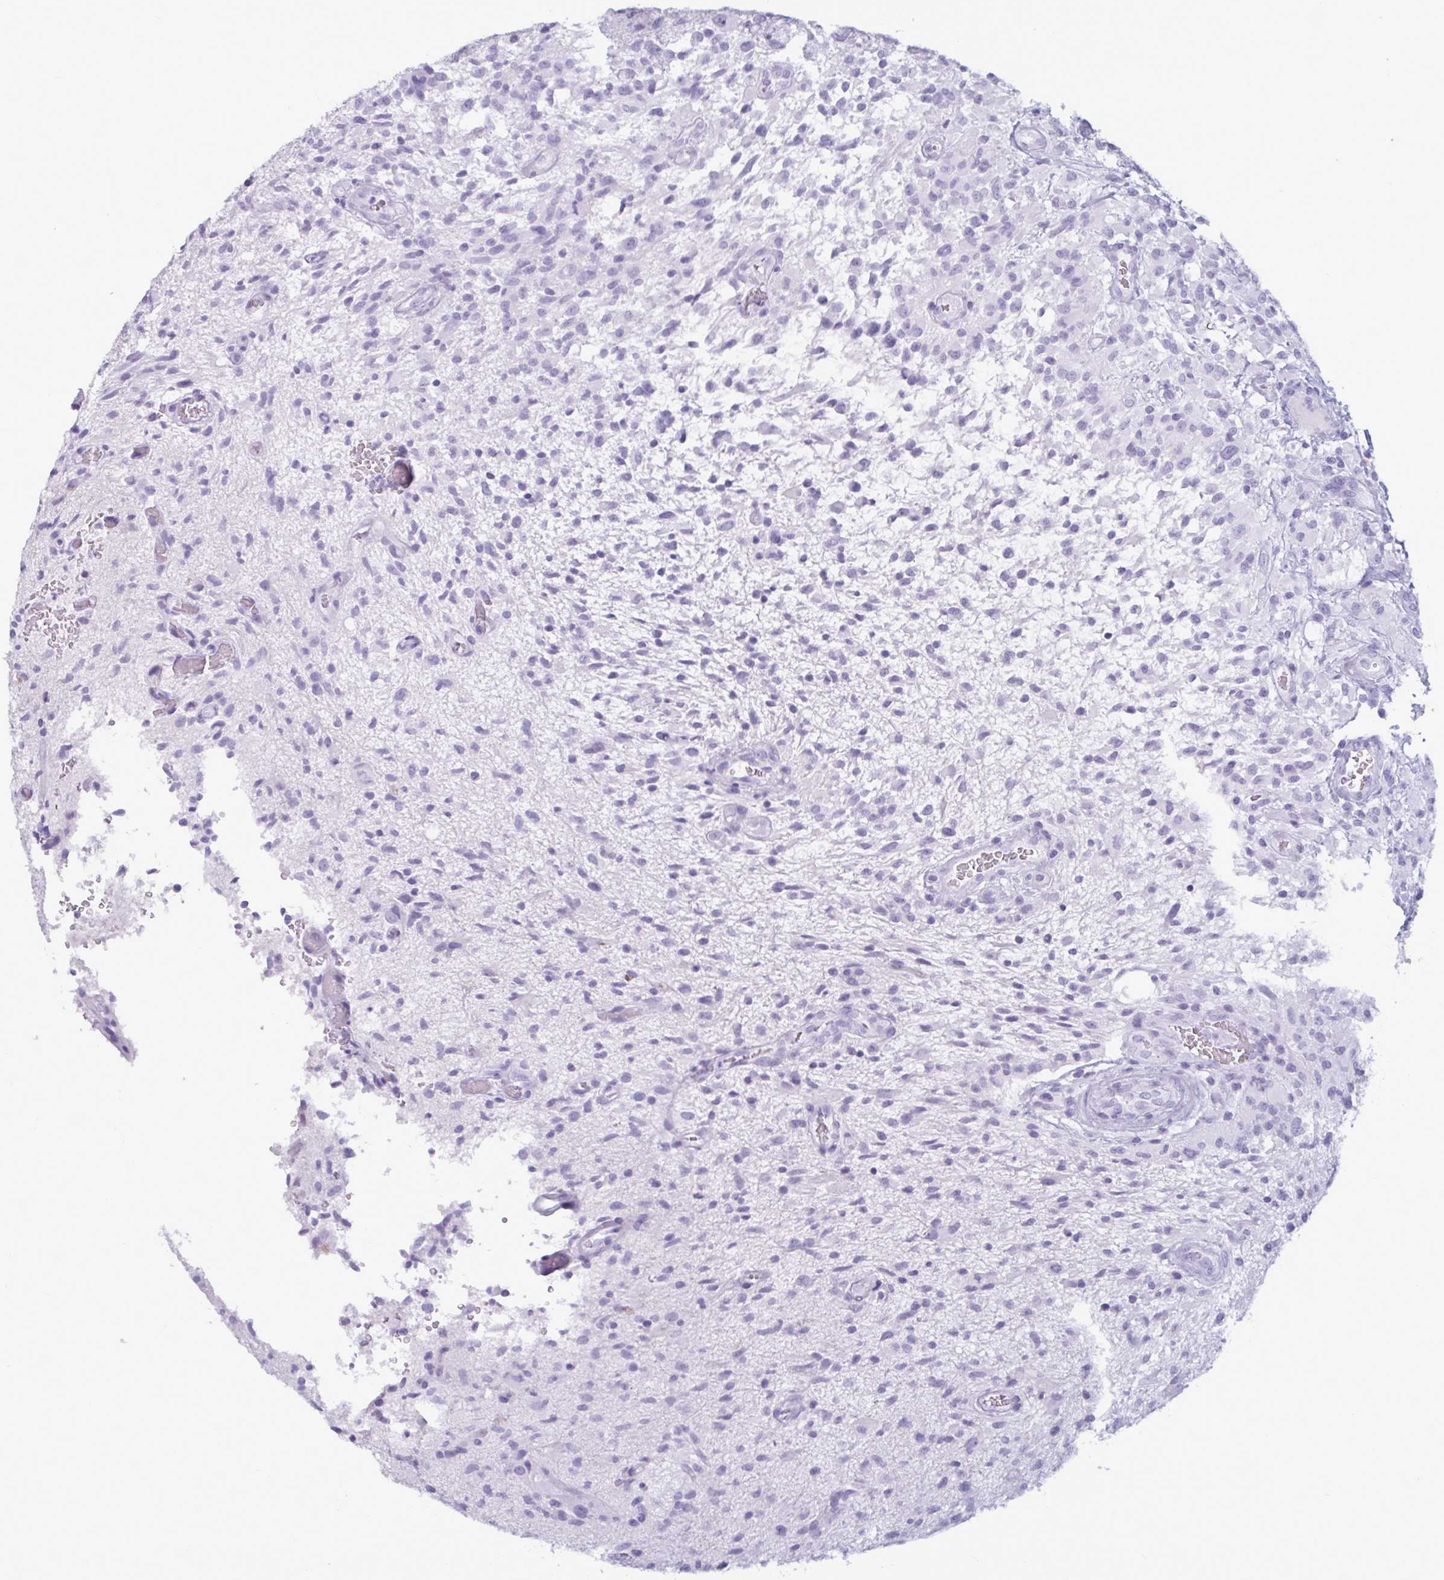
{"staining": {"intensity": "negative", "quantity": "none", "location": "none"}, "tissue": "glioma", "cell_type": "Tumor cells", "image_type": "cancer", "snomed": [{"axis": "morphology", "description": "Glioma, malignant, High grade"}, {"axis": "topography", "description": "Brain"}], "caption": "An IHC image of malignant glioma (high-grade) is shown. There is no staining in tumor cells of malignant glioma (high-grade).", "gene": "BBS10", "patient": {"sex": "male", "age": 71}}